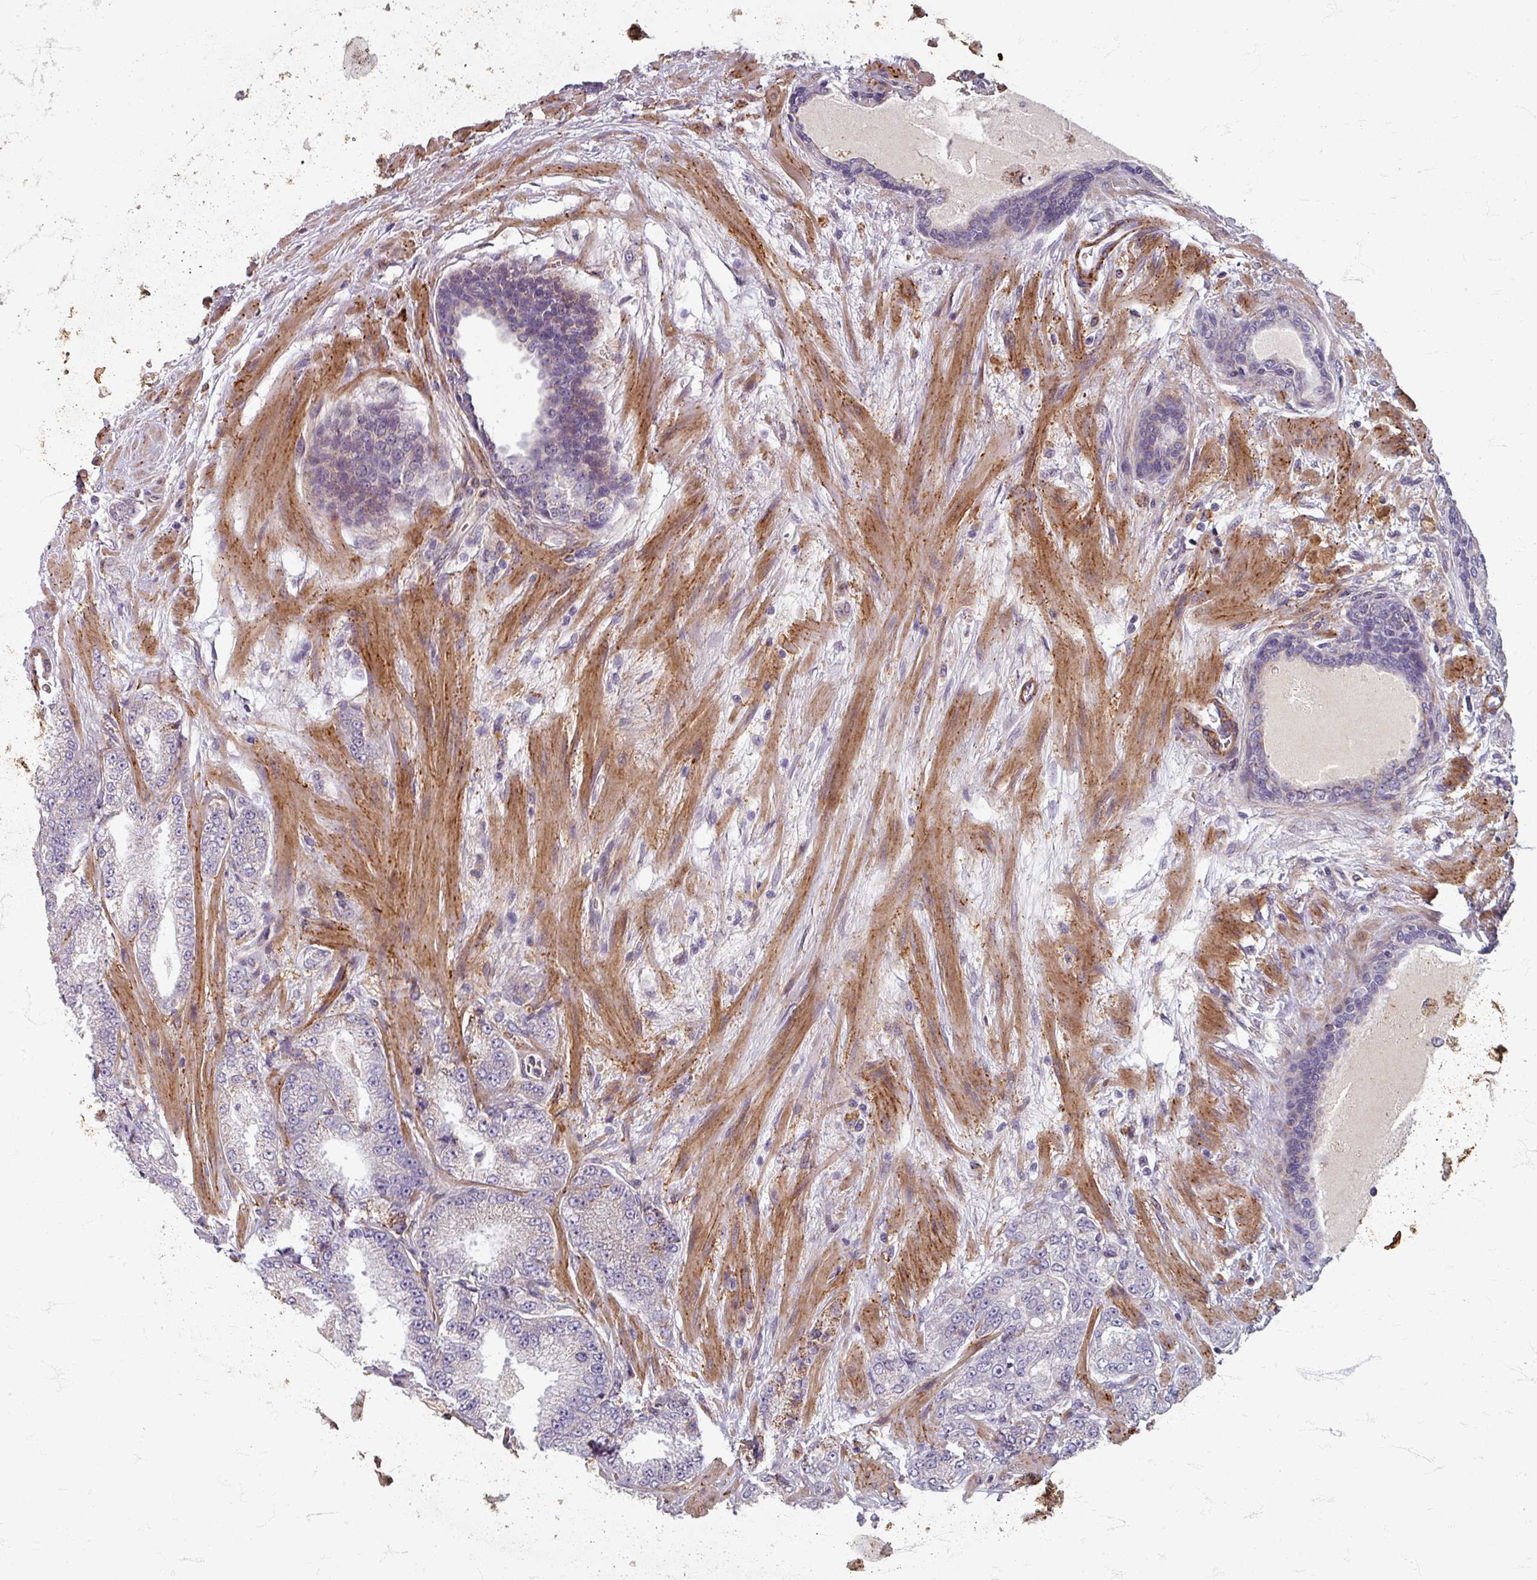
{"staining": {"intensity": "negative", "quantity": "none", "location": "none"}, "tissue": "prostate cancer", "cell_type": "Tumor cells", "image_type": "cancer", "snomed": [{"axis": "morphology", "description": "Adenocarcinoma, High grade"}, {"axis": "topography", "description": "Prostate"}], "caption": "Immunohistochemistry (IHC) of human prostate adenocarcinoma (high-grade) displays no positivity in tumor cells.", "gene": "GABARAPL1", "patient": {"sex": "male", "age": 68}}